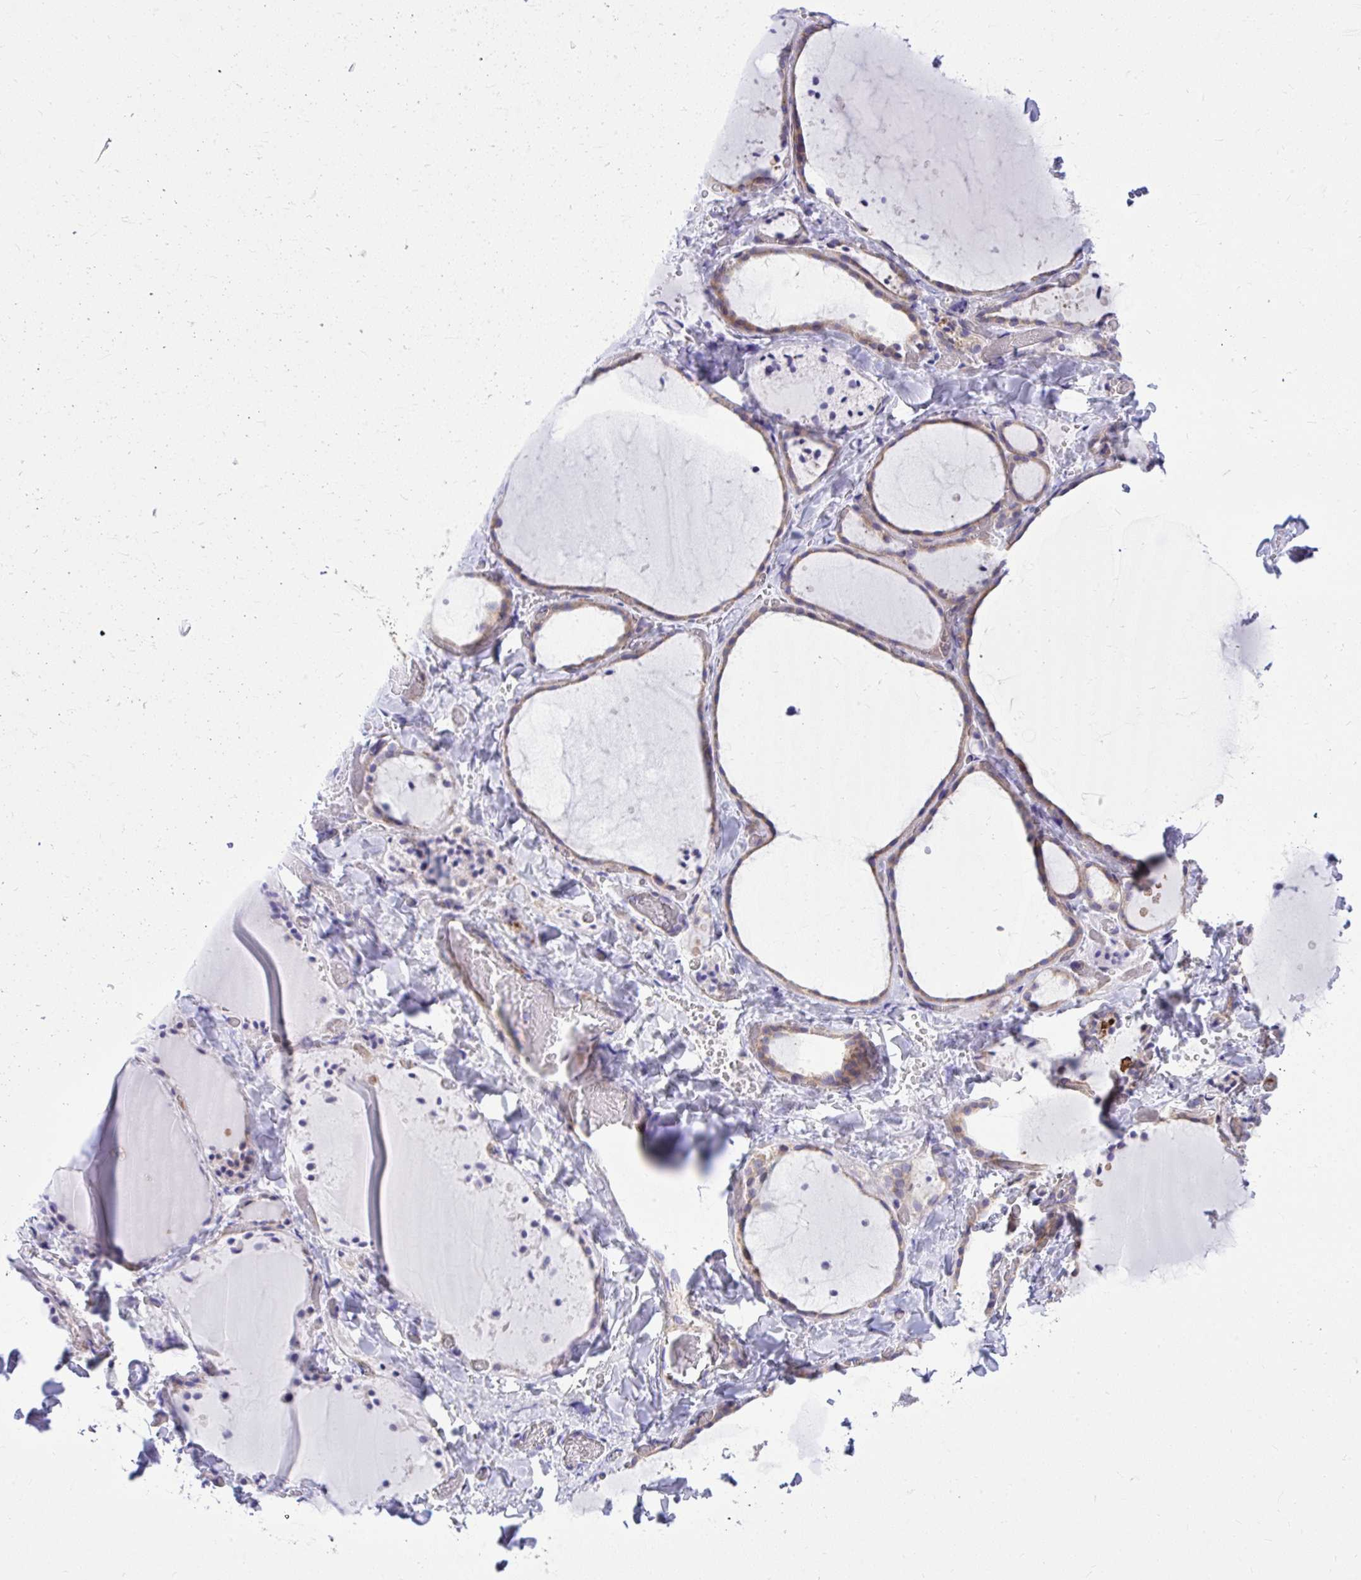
{"staining": {"intensity": "weak", "quantity": "<25%", "location": "cytoplasmic/membranous"}, "tissue": "thyroid gland", "cell_type": "Glandular cells", "image_type": "normal", "snomed": [{"axis": "morphology", "description": "Normal tissue, NOS"}, {"axis": "topography", "description": "Thyroid gland"}], "caption": "Immunohistochemistry of unremarkable thyroid gland displays no staining in glandular cells.", "gene": "GRK4", "patient": {"sex": "female", "age": 36}}